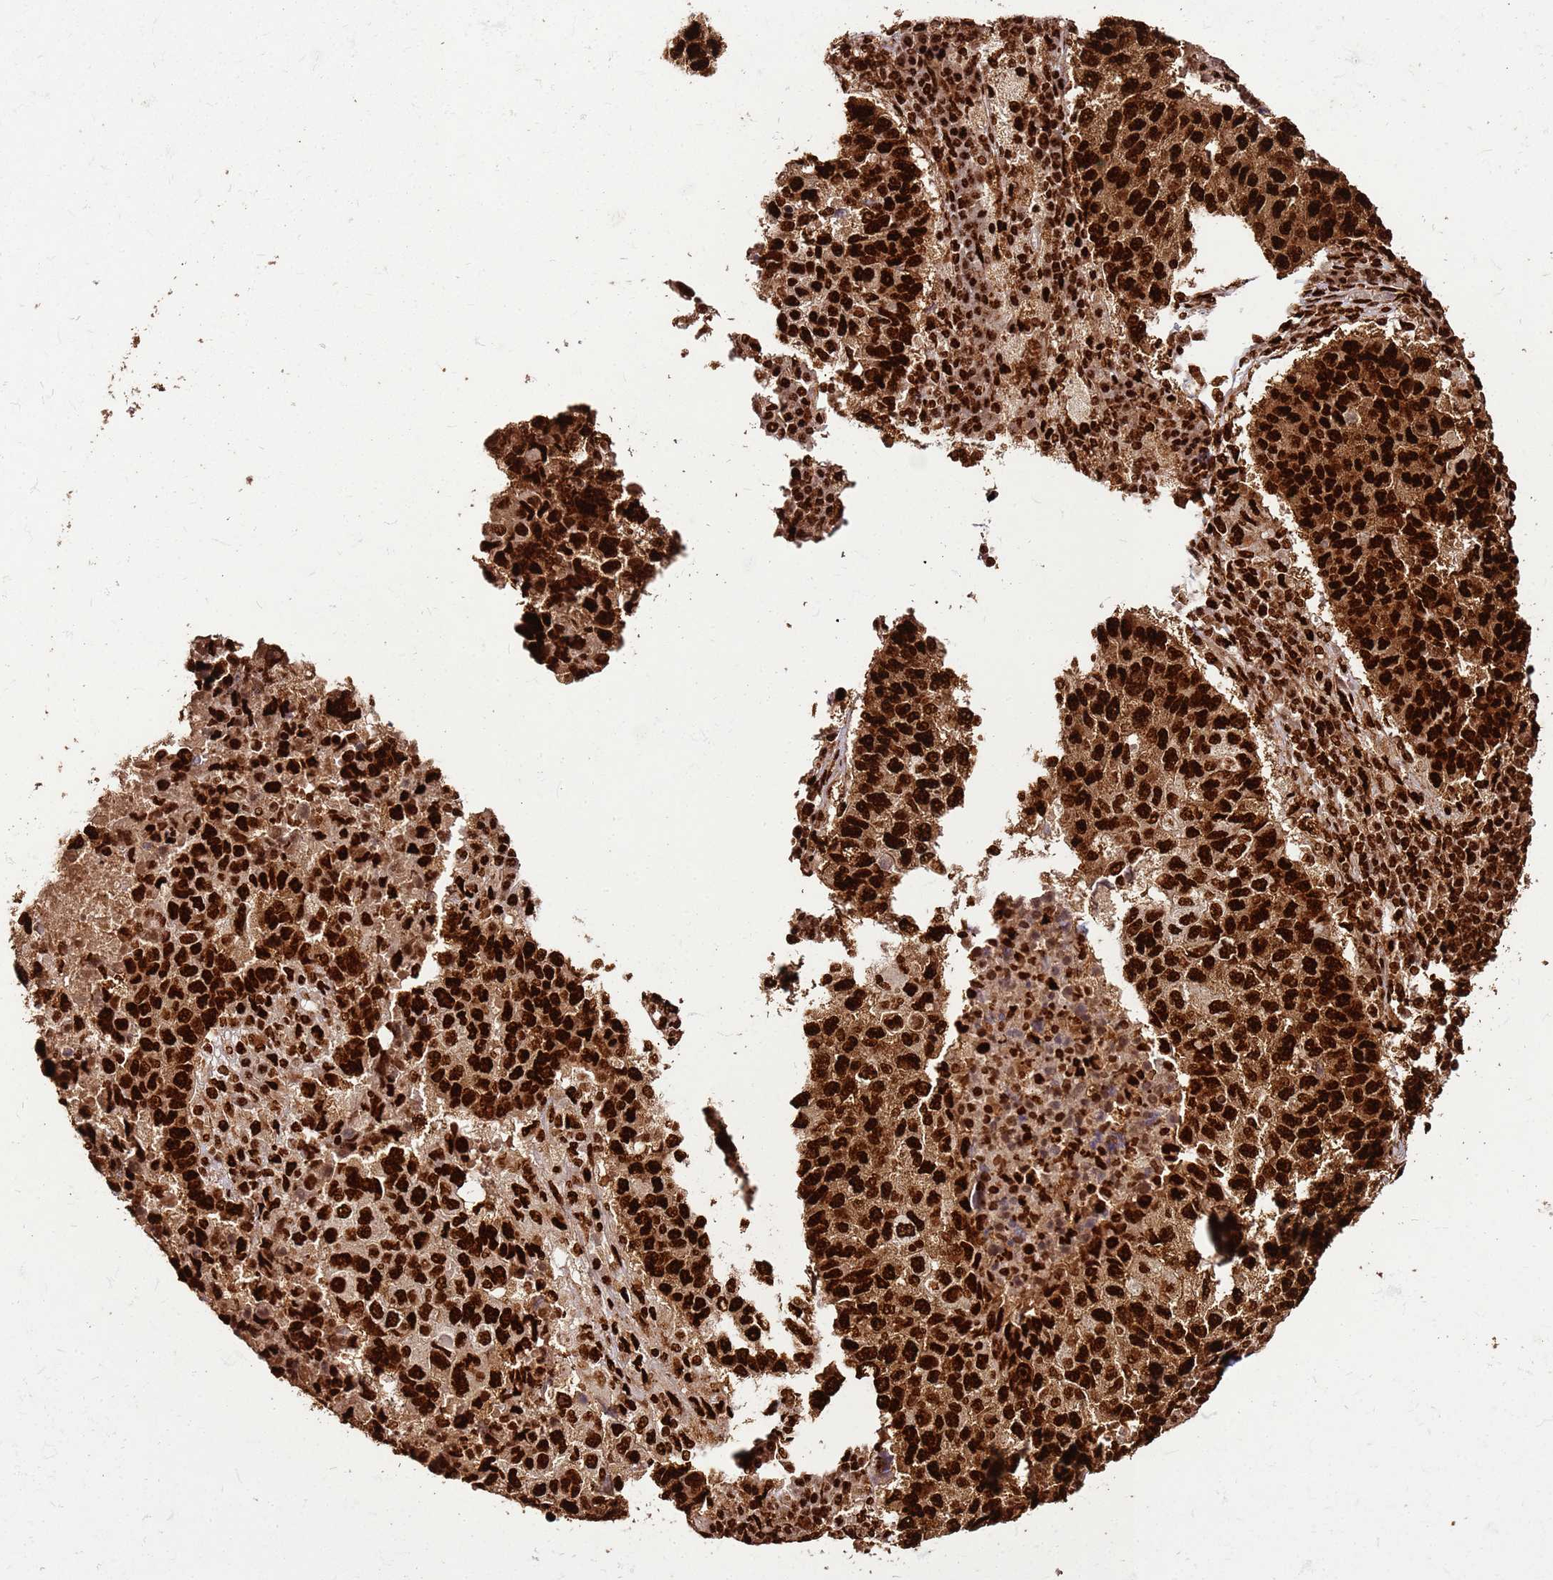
{"staining": {"intensity": "strong", "quantity": ">75%", "location": "nuclear"}, "tissue": "lung cancer", "cell_type": "Tumor cells", "image_type": "cancer", "snomed": [{"axis": "morphology", "description": "Squamous cell carcinoma, NOS"}, {"axis": "topography", "description": "Lung"}], "caption": "A micrograph of squamous cell carcinoma (lung) stained for a protein shows strong nuclear brown staining in tumor cells. The staining is performed using DAB brown chromogen to label protein expression. The nuclei are counter-stained blue using hematoxylin.", "gene": "HNRNPAB", "patient": {"sex": "male", "age": 73}}